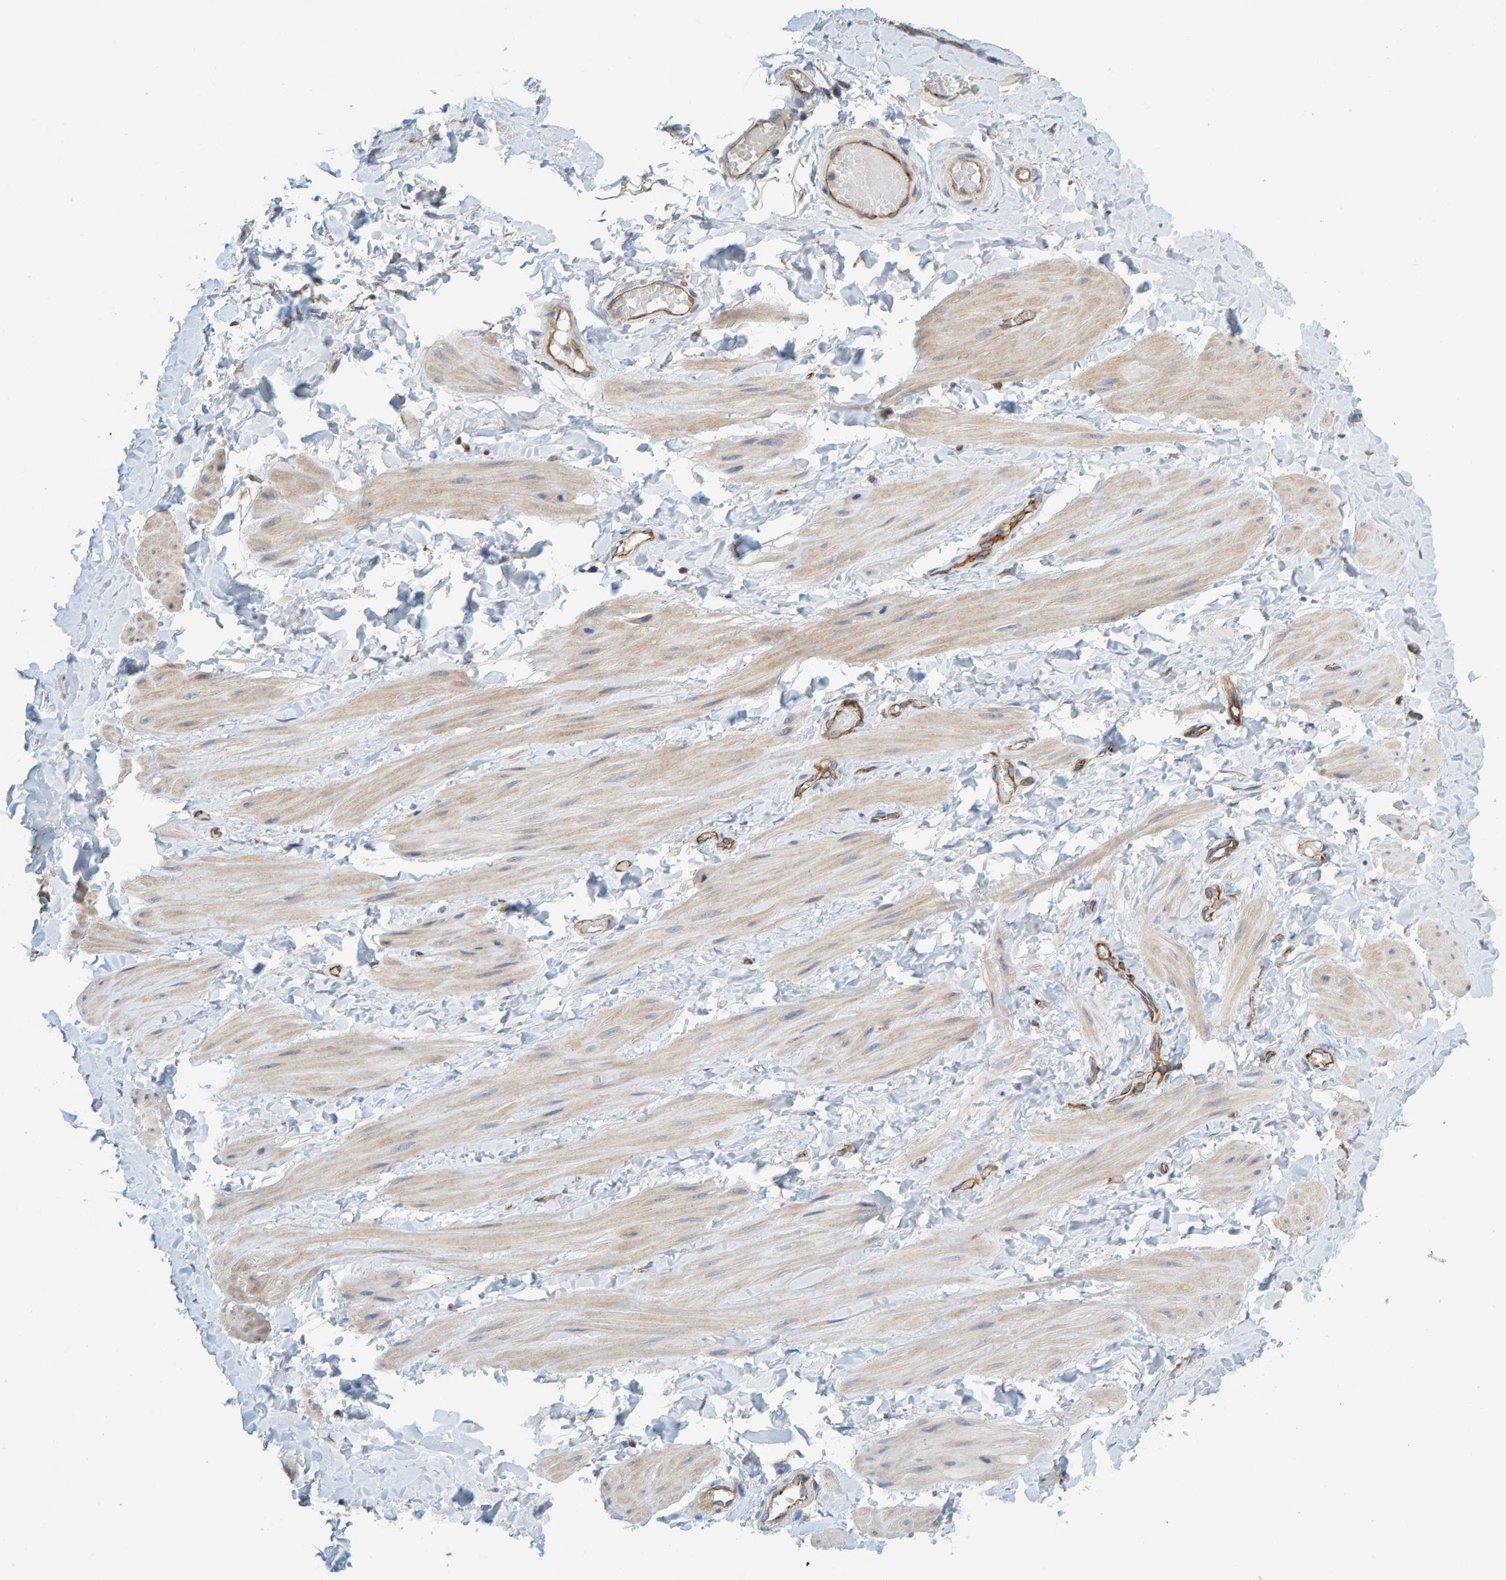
{"staining": {"intensity": "negative", "quantity": "none", "location": "none"}, "tissue": "adipose tissue", "cell_type": "Adipocytes", "image_type": "normal", "snomed": [{"axis": "morphology", "description": "Normal tissue, NOS"}, {"axis": "topography", "description": "Adipose tissue"}, {"axis": "topography", "description": "Vascular tissue"}, {"axis": "topography", "description": "Peripheral nerve tissue"}], "caption": "This is an IHC photomicrograph of unremarkable adipose tissue. There is no expression in adipocytes.", "gene": "PRKD2", "patient": {"sex": "male", "age": 25}}